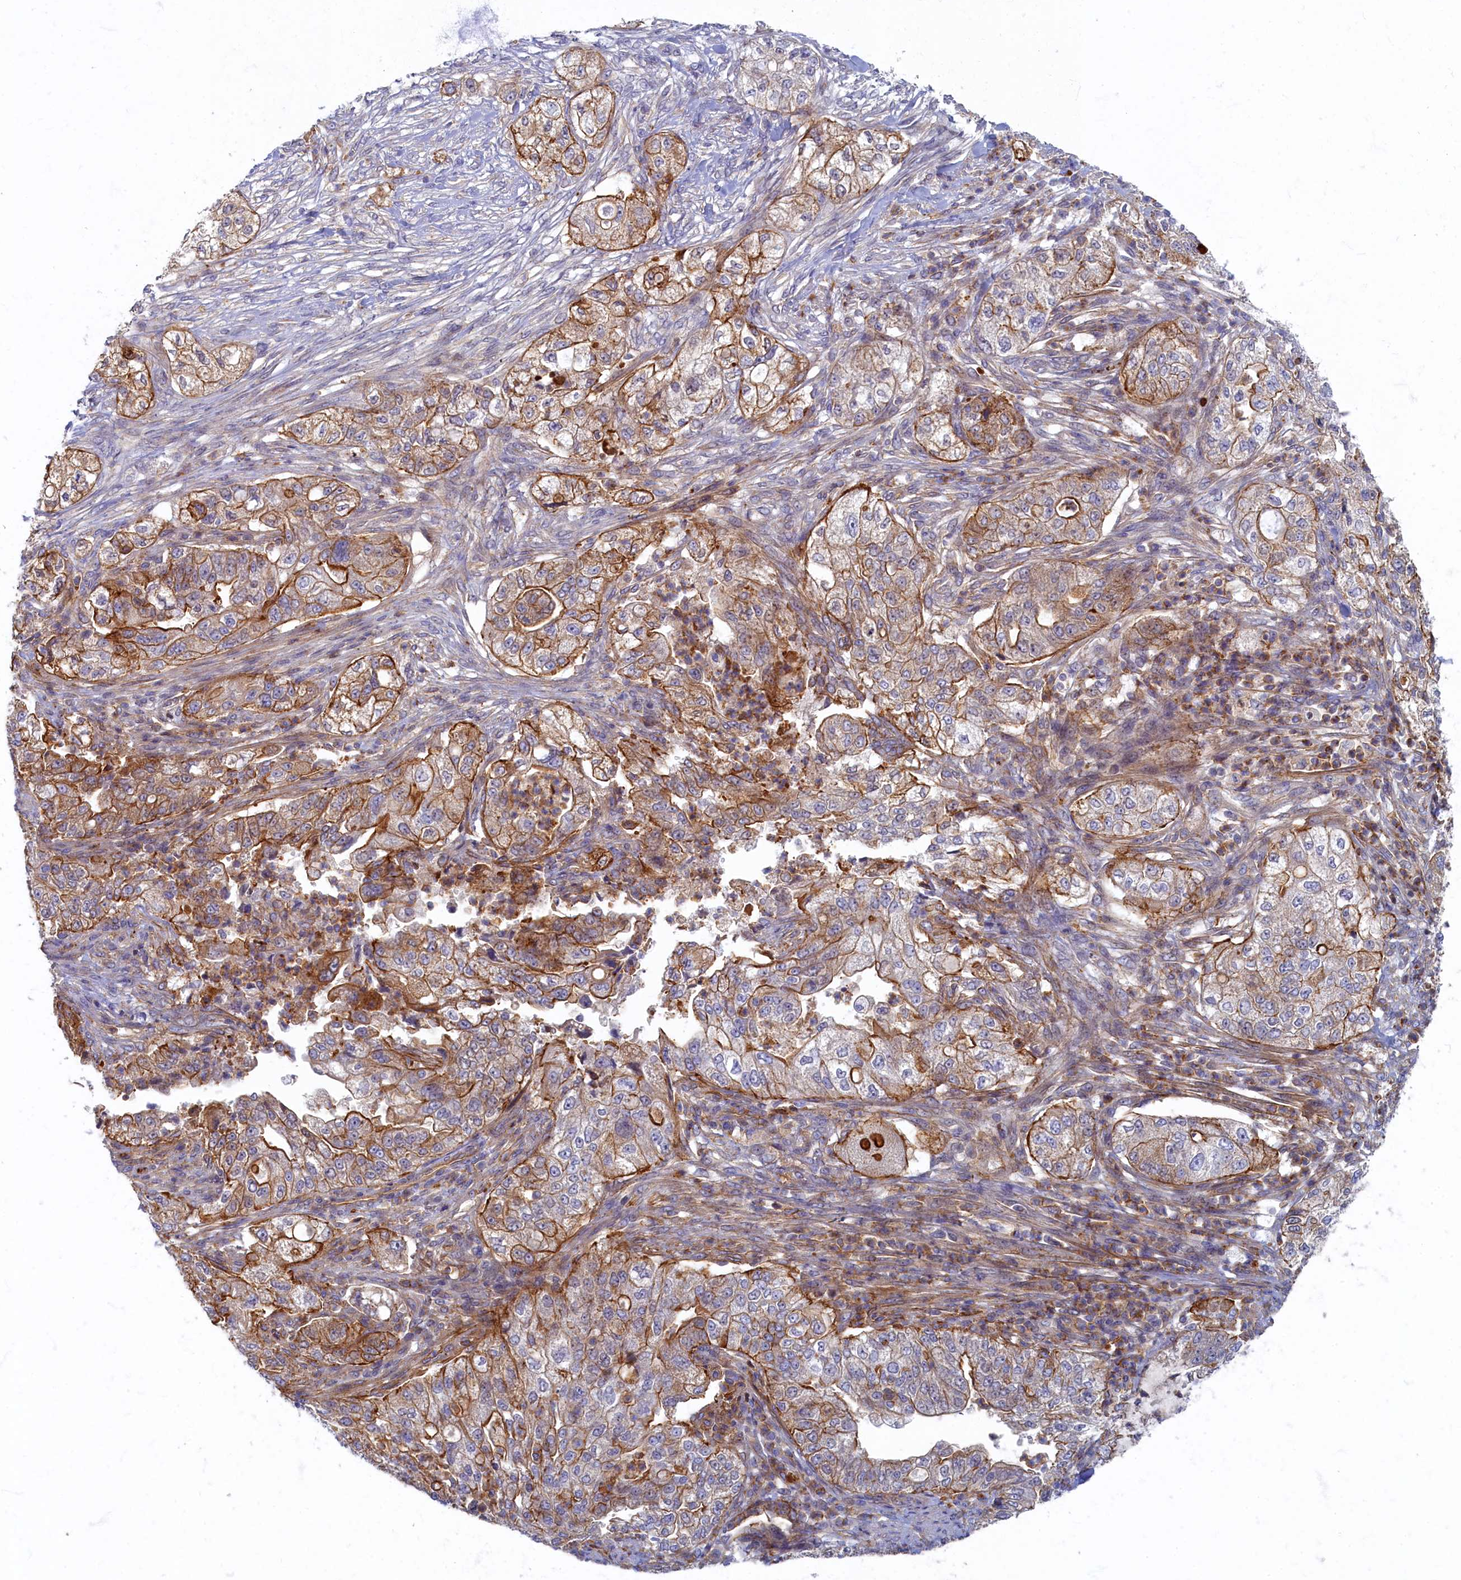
{"staining": {"intensity": "moderate", "quantity": ">75%", "location": "cytoplasmic/membranous"}, "tissue": "pancreatic cancer", "cell_type": "Tumor cells", "image_type": "cancer", "snomed": [{"axis": "morphology", "description": "Adenocarcinoma, NOS"}, {"axis": "topography", "description": "Pancreas"}], "caption": "An immunohistochemistry (IHC) photomicrograph of neoplastic tissue is shown. Protein staining in brown labels moderate cytoplasmic/membranous positivity in pancreatic cancer within tumor cells.", "gene": "PSMG2", "patient": {"sex": "female", "age": 78}}